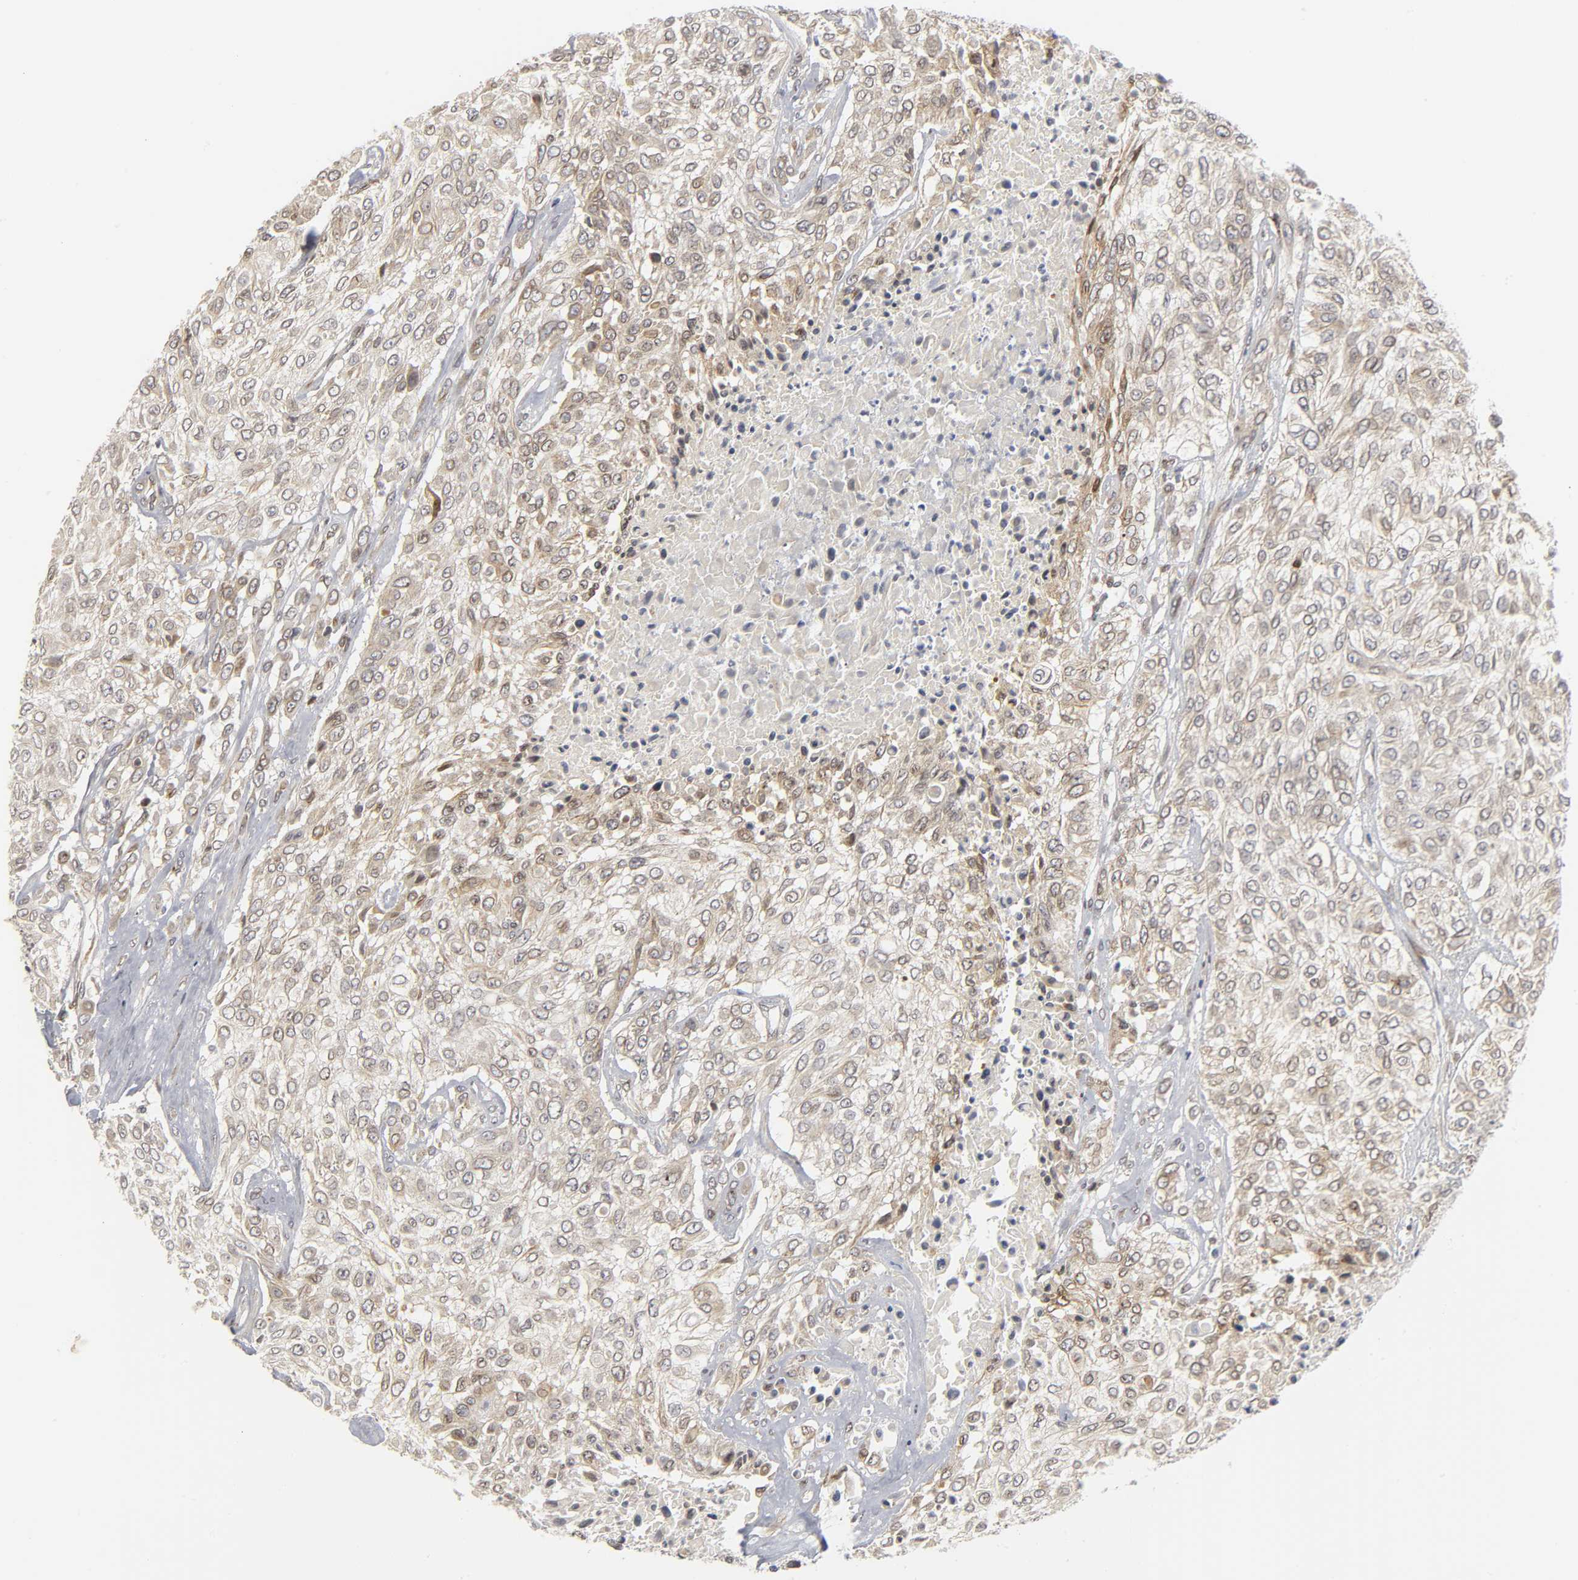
{"staining": {"intensity": "weak", "quantity": "25%-75%", "location": "cytoplasmic/membranous"}, "tissue": "urothelial cancer", "cell_type": "Tumor cells", "image_type": "cancer", "snomed": [{"axis": "morphology", "description": "Urothelial carcinoma, High grade"}, {"axis": "topography", "description": "Urinary bladder"}], "caption": "A histopathology image of urothelial cancer stained for a protein shows weak cytoplasmic/membranous brown staining in tumor cells.", "gene": "ASB6", "patient": {"sex": "male", "age": 57}}